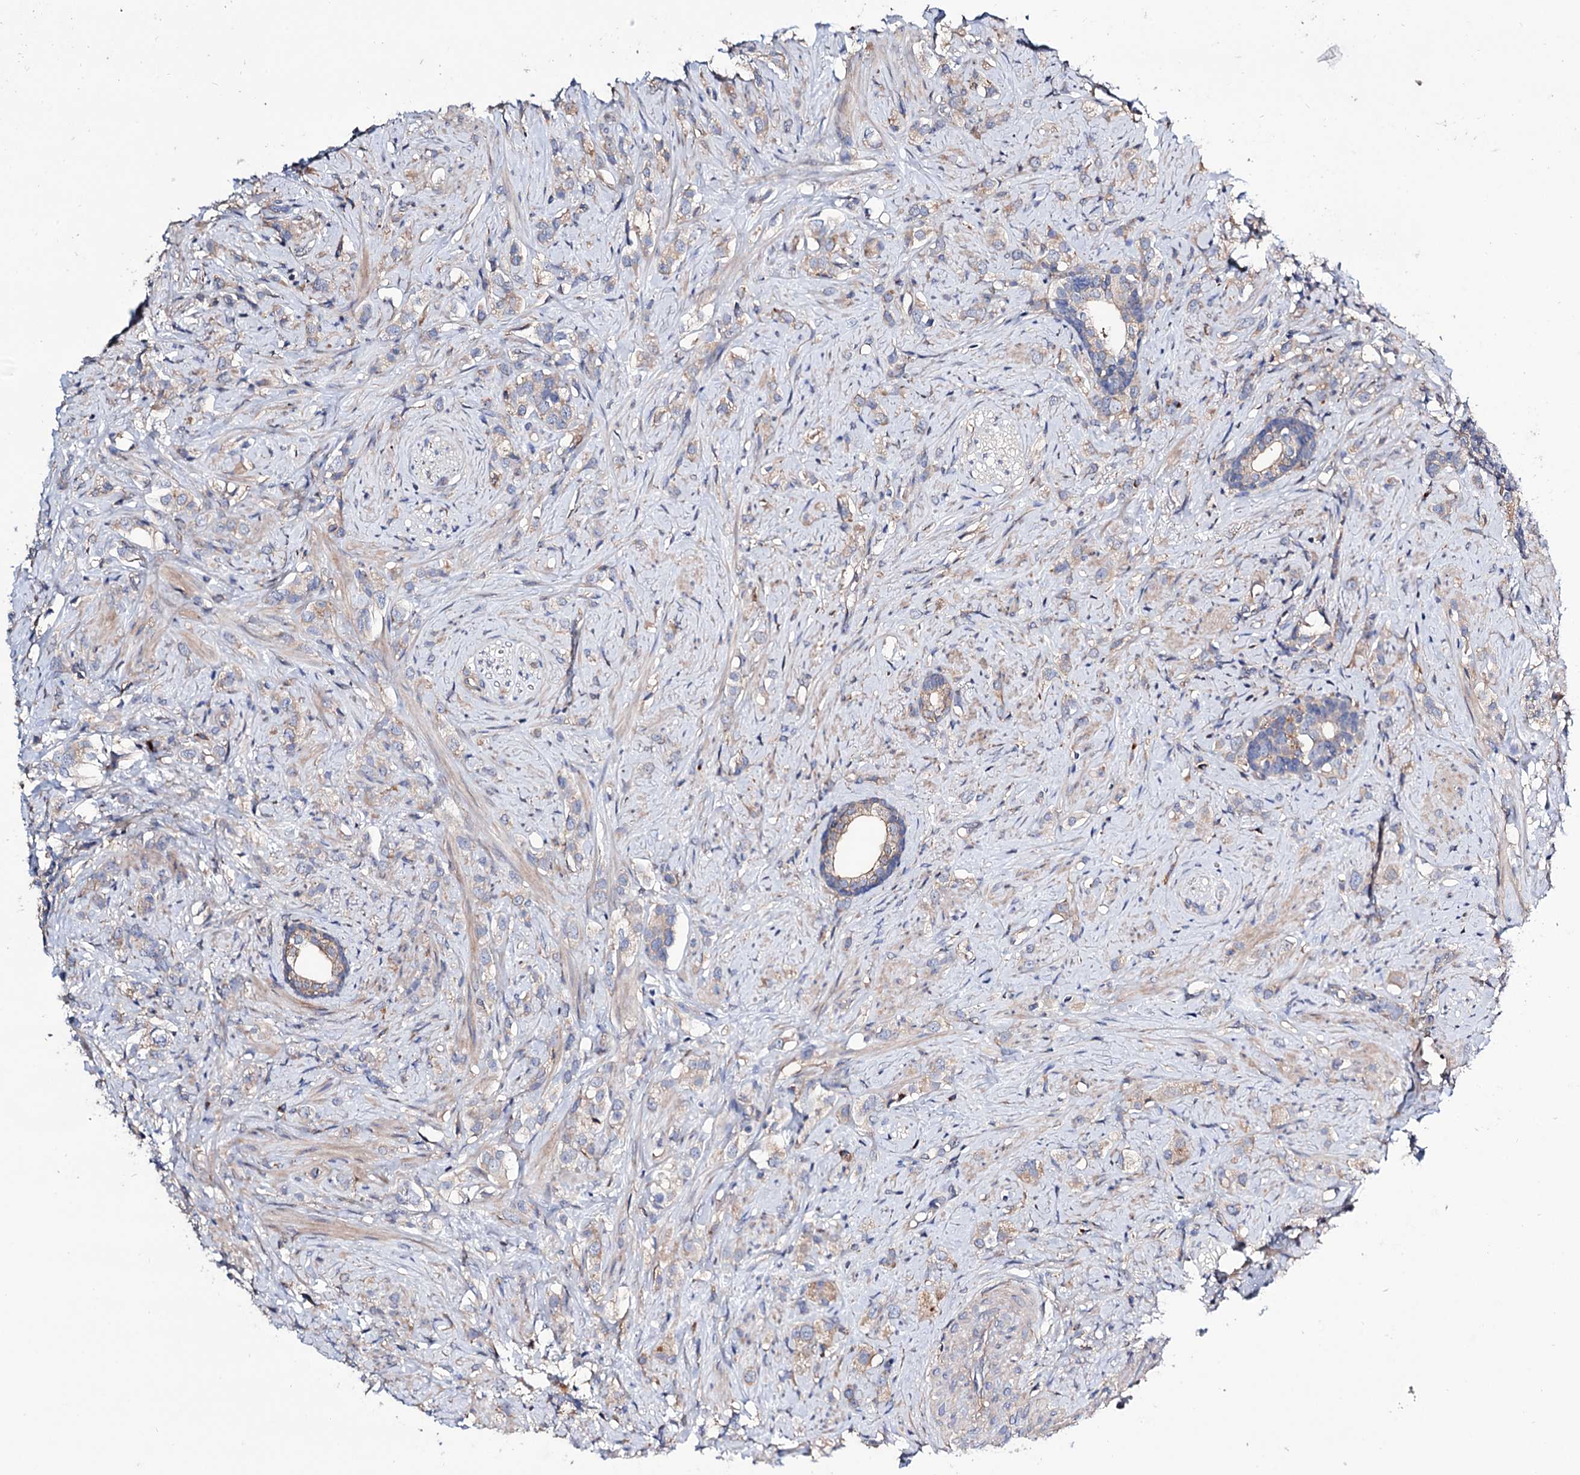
{"staining": {"intensity": "weak", "quantity": "25%-75%", "location": "cytoplasmic/membranous"}, "tissue": "prostate cancer", "cell_type": "Tumor cells", "image_type": "cancer", "snomed": [{"axis": "morphology", "description": "Adenocarcinoma, High grade"}, {"axis": "topography", "description": "Prostate"}], "caption": "Immunohistochemistry (DAB (3,3'-diaminobenzidine)) staining of human prostate high-grade adenocarcinoma displays weak cytoplasmic/membranous protein staining in about 25%-75% of tumor cells.", "gene": "SEC24A", "patient": {"sex": "male", "age": 63}}